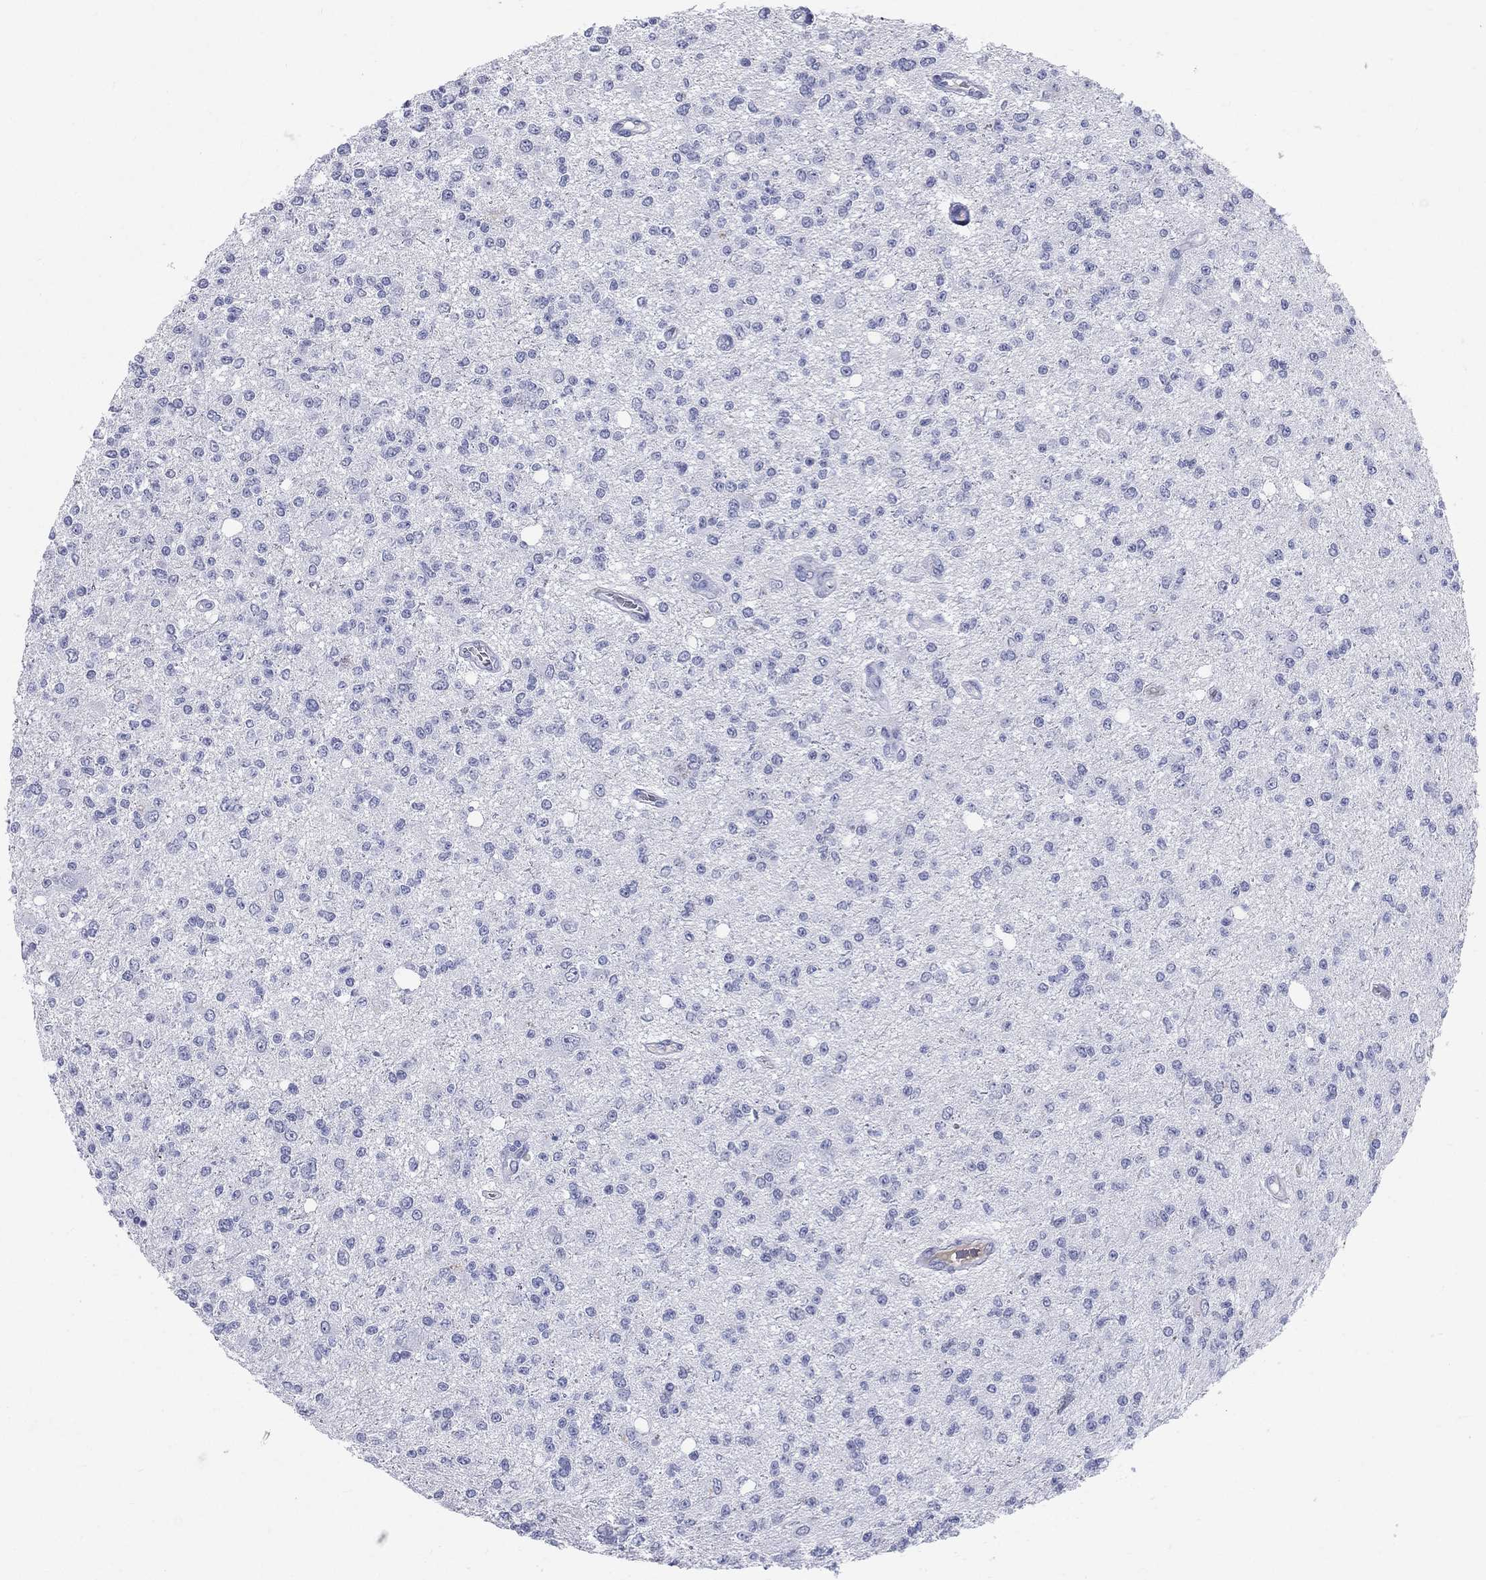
{"staining": {"intensity": "negative", "quantity": "none", "location": "none"}, "tissue": "glioma", "cell_type": "Tumor cells", "image_type": "cancer", "snomed": [{"axis": "morphology", "description": "Glioma, malignant, Low grade"}, {"axis": "topography", "description": "Brain"}], "caption": "This is an immunohistochemistry image of glioma. There is no staining in tumor cells.", "gene": "HP", "patient": {"sex": "male", "age": 67}}